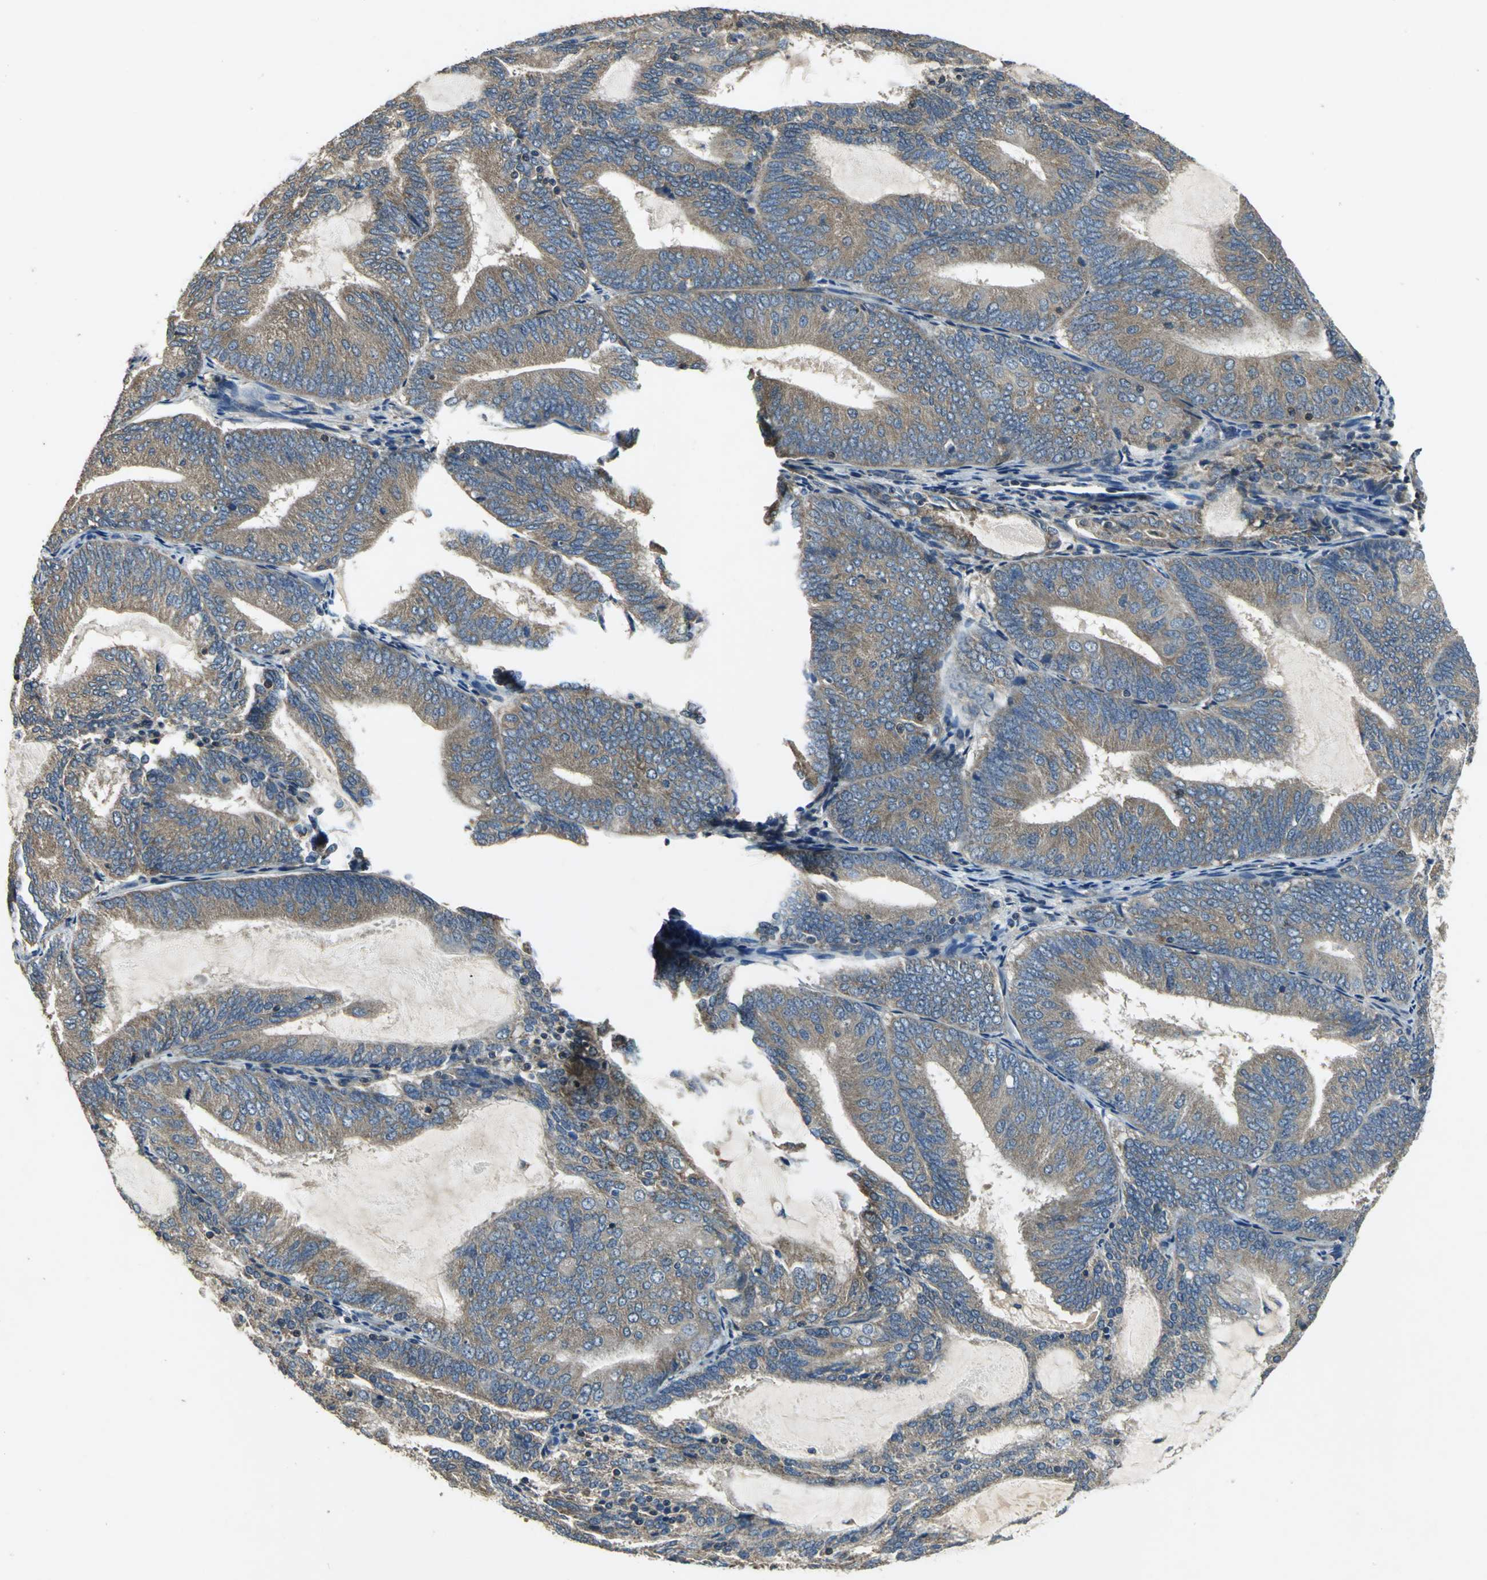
{"staining": {"intensity": "moderate", "quantity": ">75%", "location": "cytoplasmic/membranous"}, "tissue": "endometrial cancer", "cell_type": "Tumor cells", "image_type": "cancer", "snomed": [{"axis": "morphology", "description": "Adenocarcinoma, NOS"}, {"axis": "topography", "description": "Endometrium"}], "caption": "Immunohistochemical staining of endometrial adenocarcinoma exhibits medium levels of moderate cytoplasmic/membranous expression in about >75% of tumor cells.", "gene": "IRF3", "patient": {"sex": "female", "age": 81}}